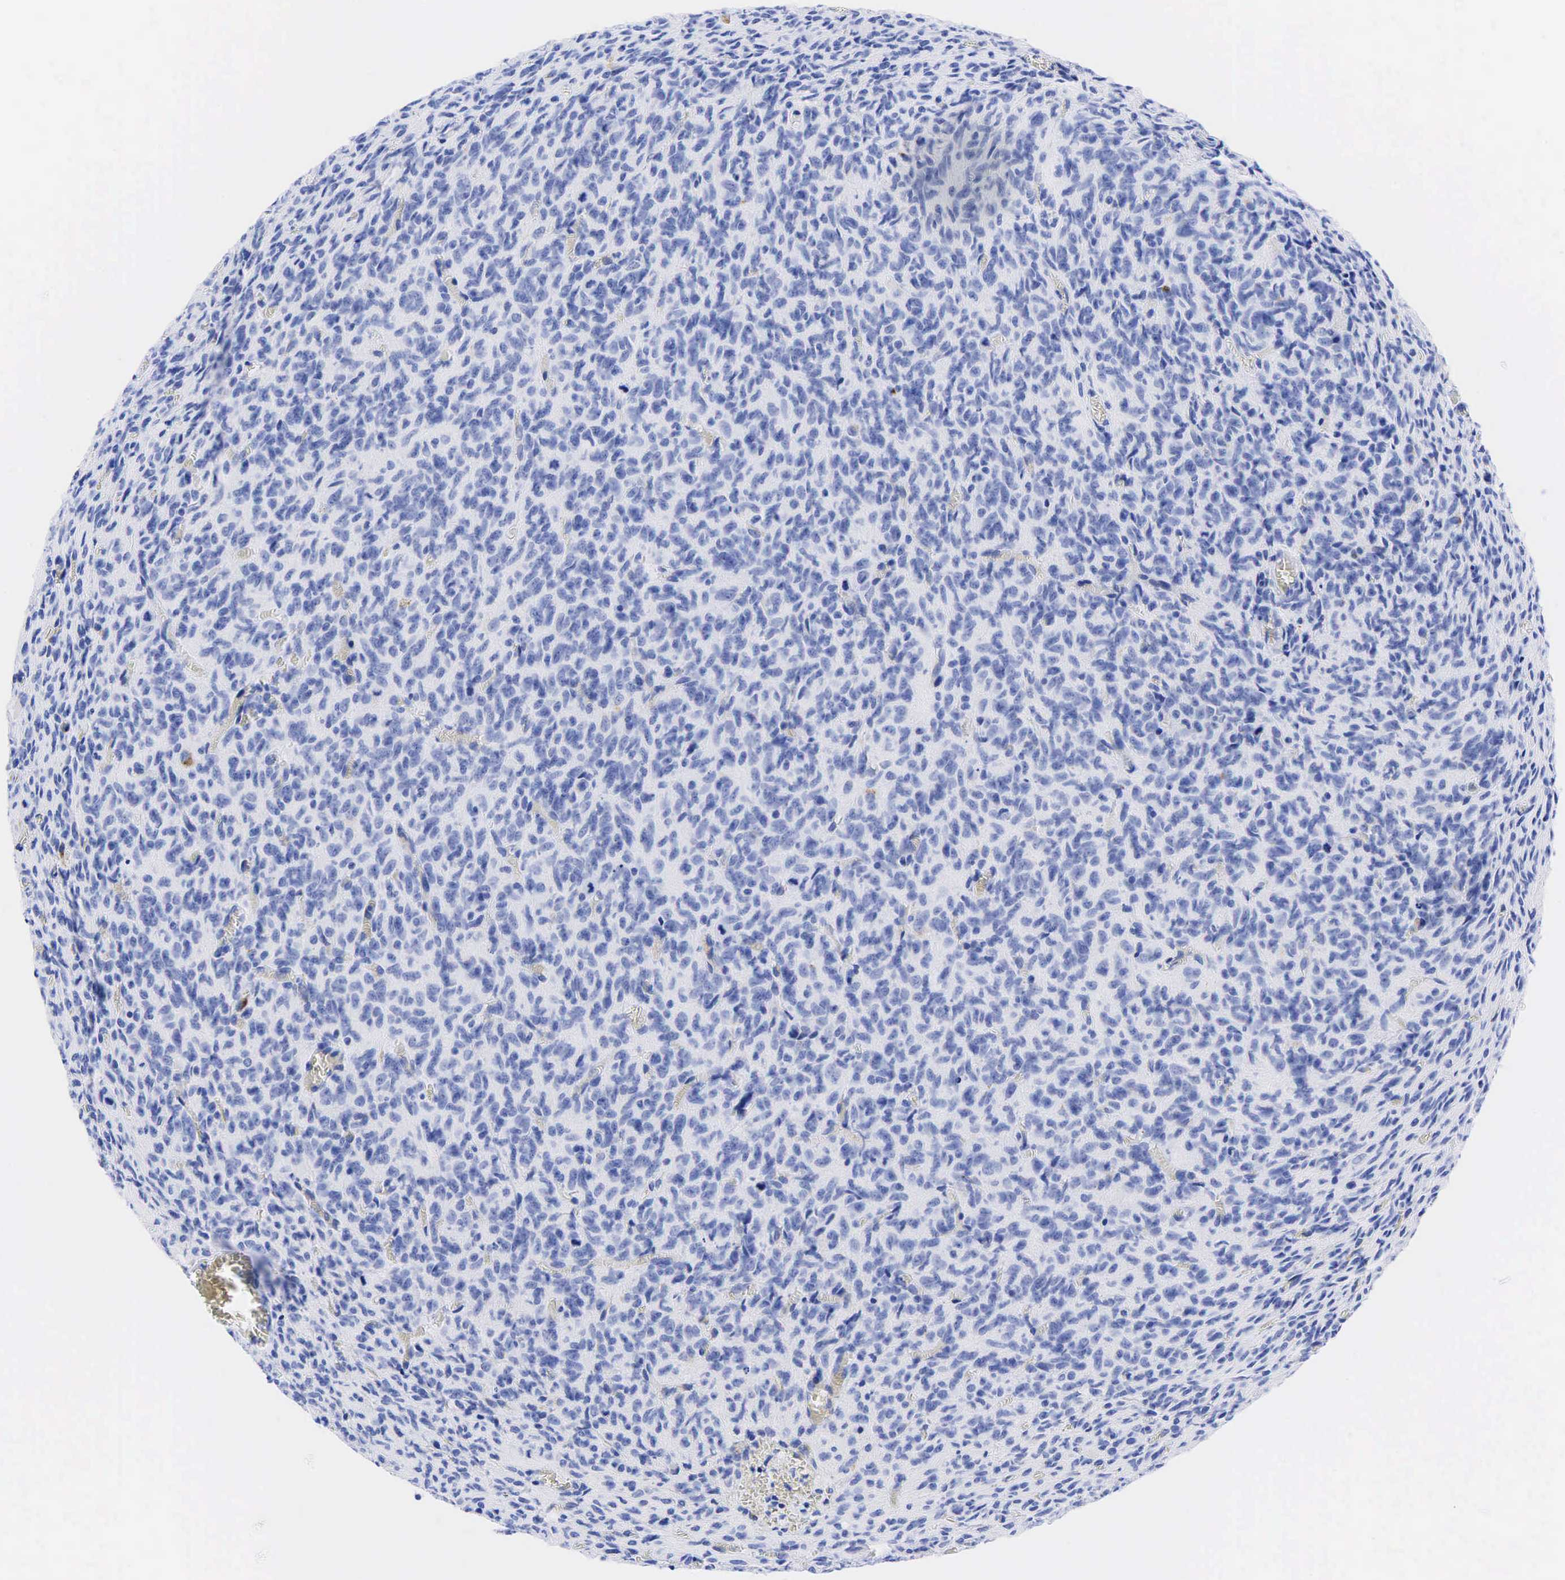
{"staining": {"intensity": "negative", "quantity": "none", "location": "none"}, "tissue": "glioma", "cell_type": "Tumor cells", "image_type": "cancer", "snomed": [{"axis": "morphology", "description": "Glioma, malignant, High grade"}, {"axis": "topography", "description": "Brain"}], "caption": "High-grade glioma (malignant) was stained to show a protein in brown. There is no significant staining in tumor cells.", "gene": "CHGA", "patient": {"sex": "male", "age": 56}}